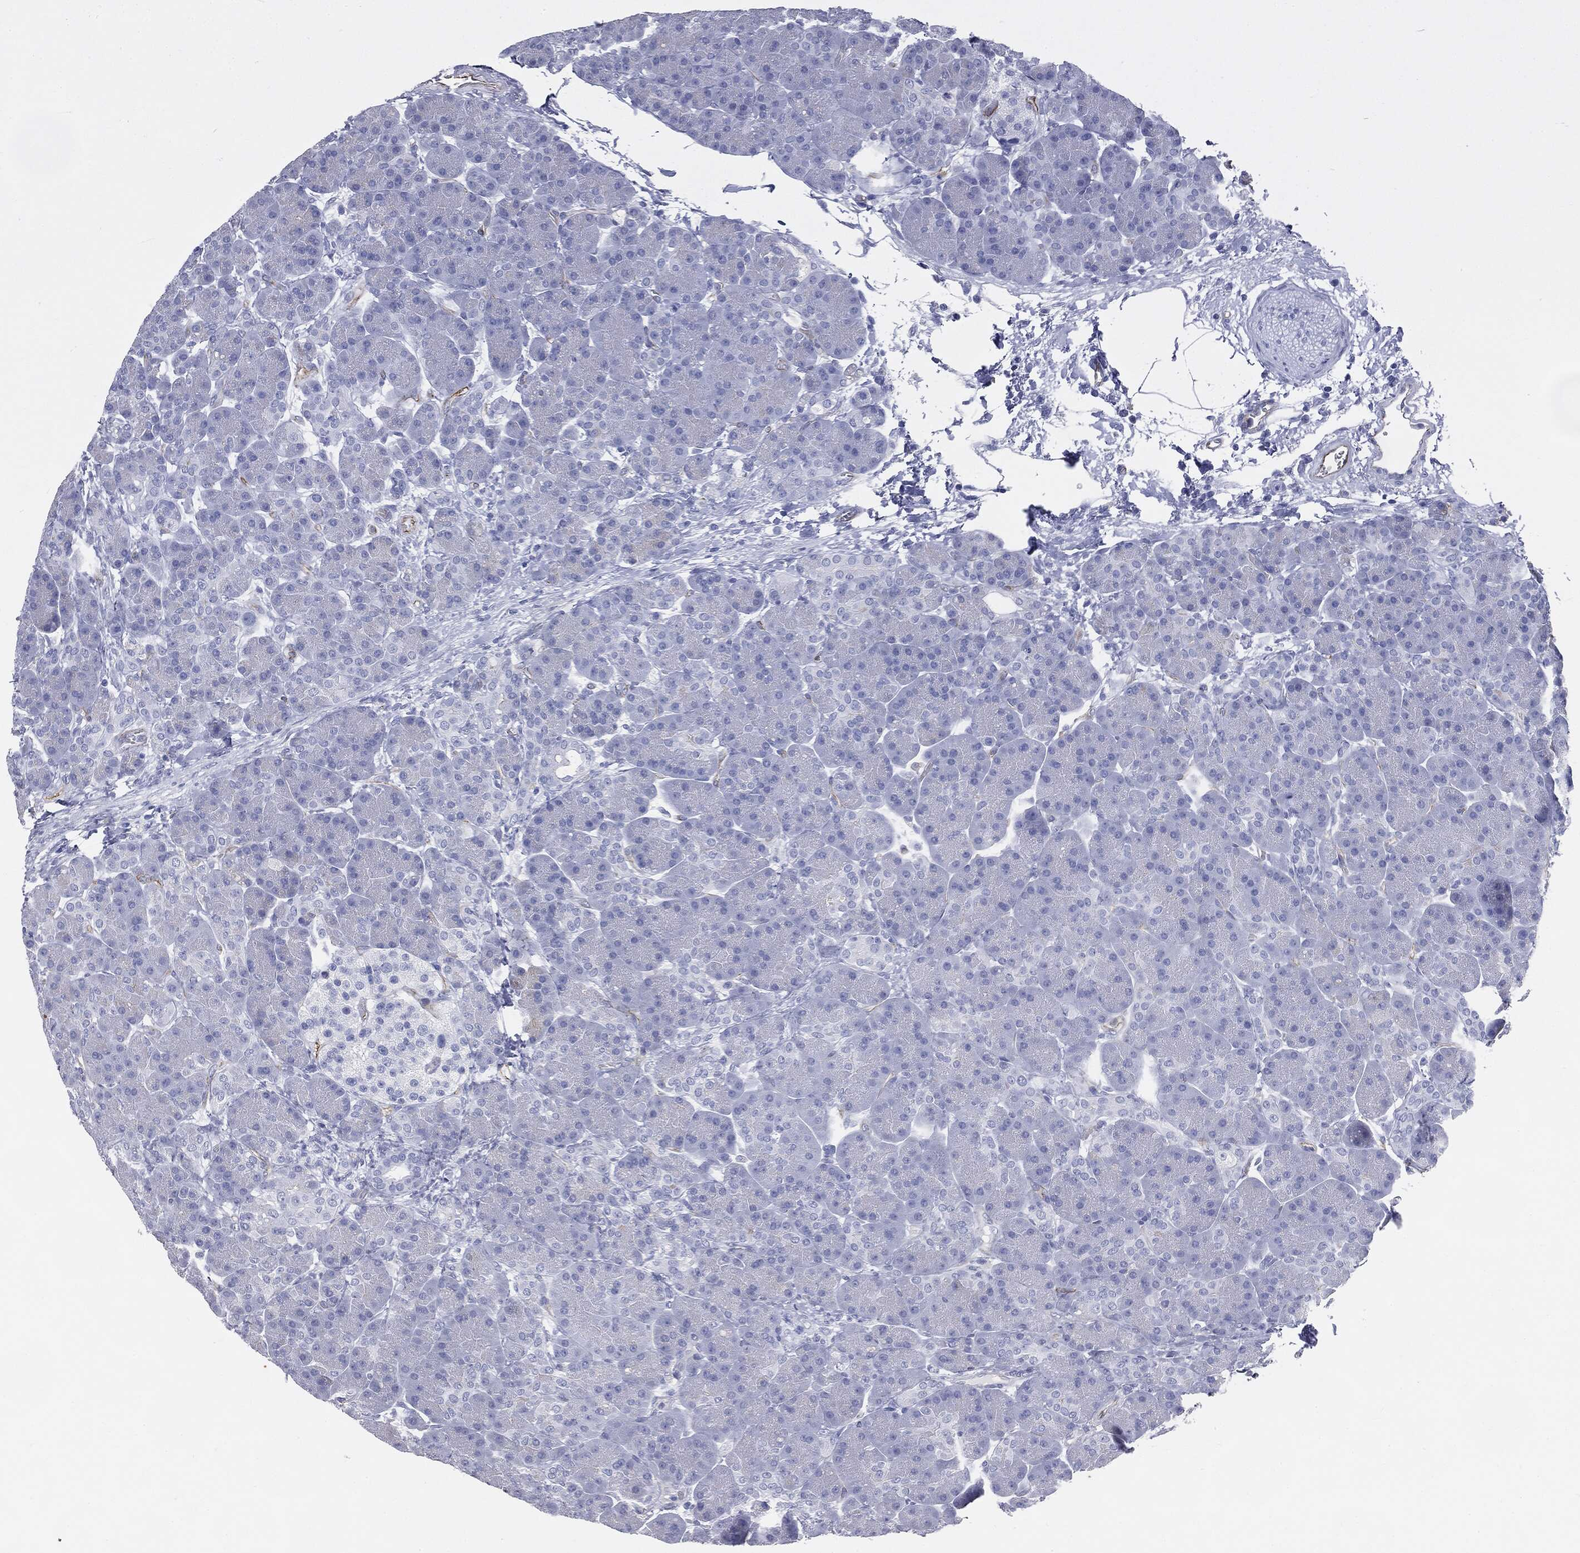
{"staining": {"intensity": "negative", "quantity": "none", "location": "none"}, "tissue": "pancreas", "cell_type": "Exocrine glandular cells", "image_type": "normal", "snomed": [{"axis": "morphology", "description": "Normal tissue, NOS"}, {"axis": "topography", "description": "Pancreas"}], "caption": "Human pancreas stained for a protein using immunohistochemistry (IHC) exhibits no expression in exocrine glandular cells.", "gene": "MUC5AC", "patient": {"sex": "female", "age": 63}}